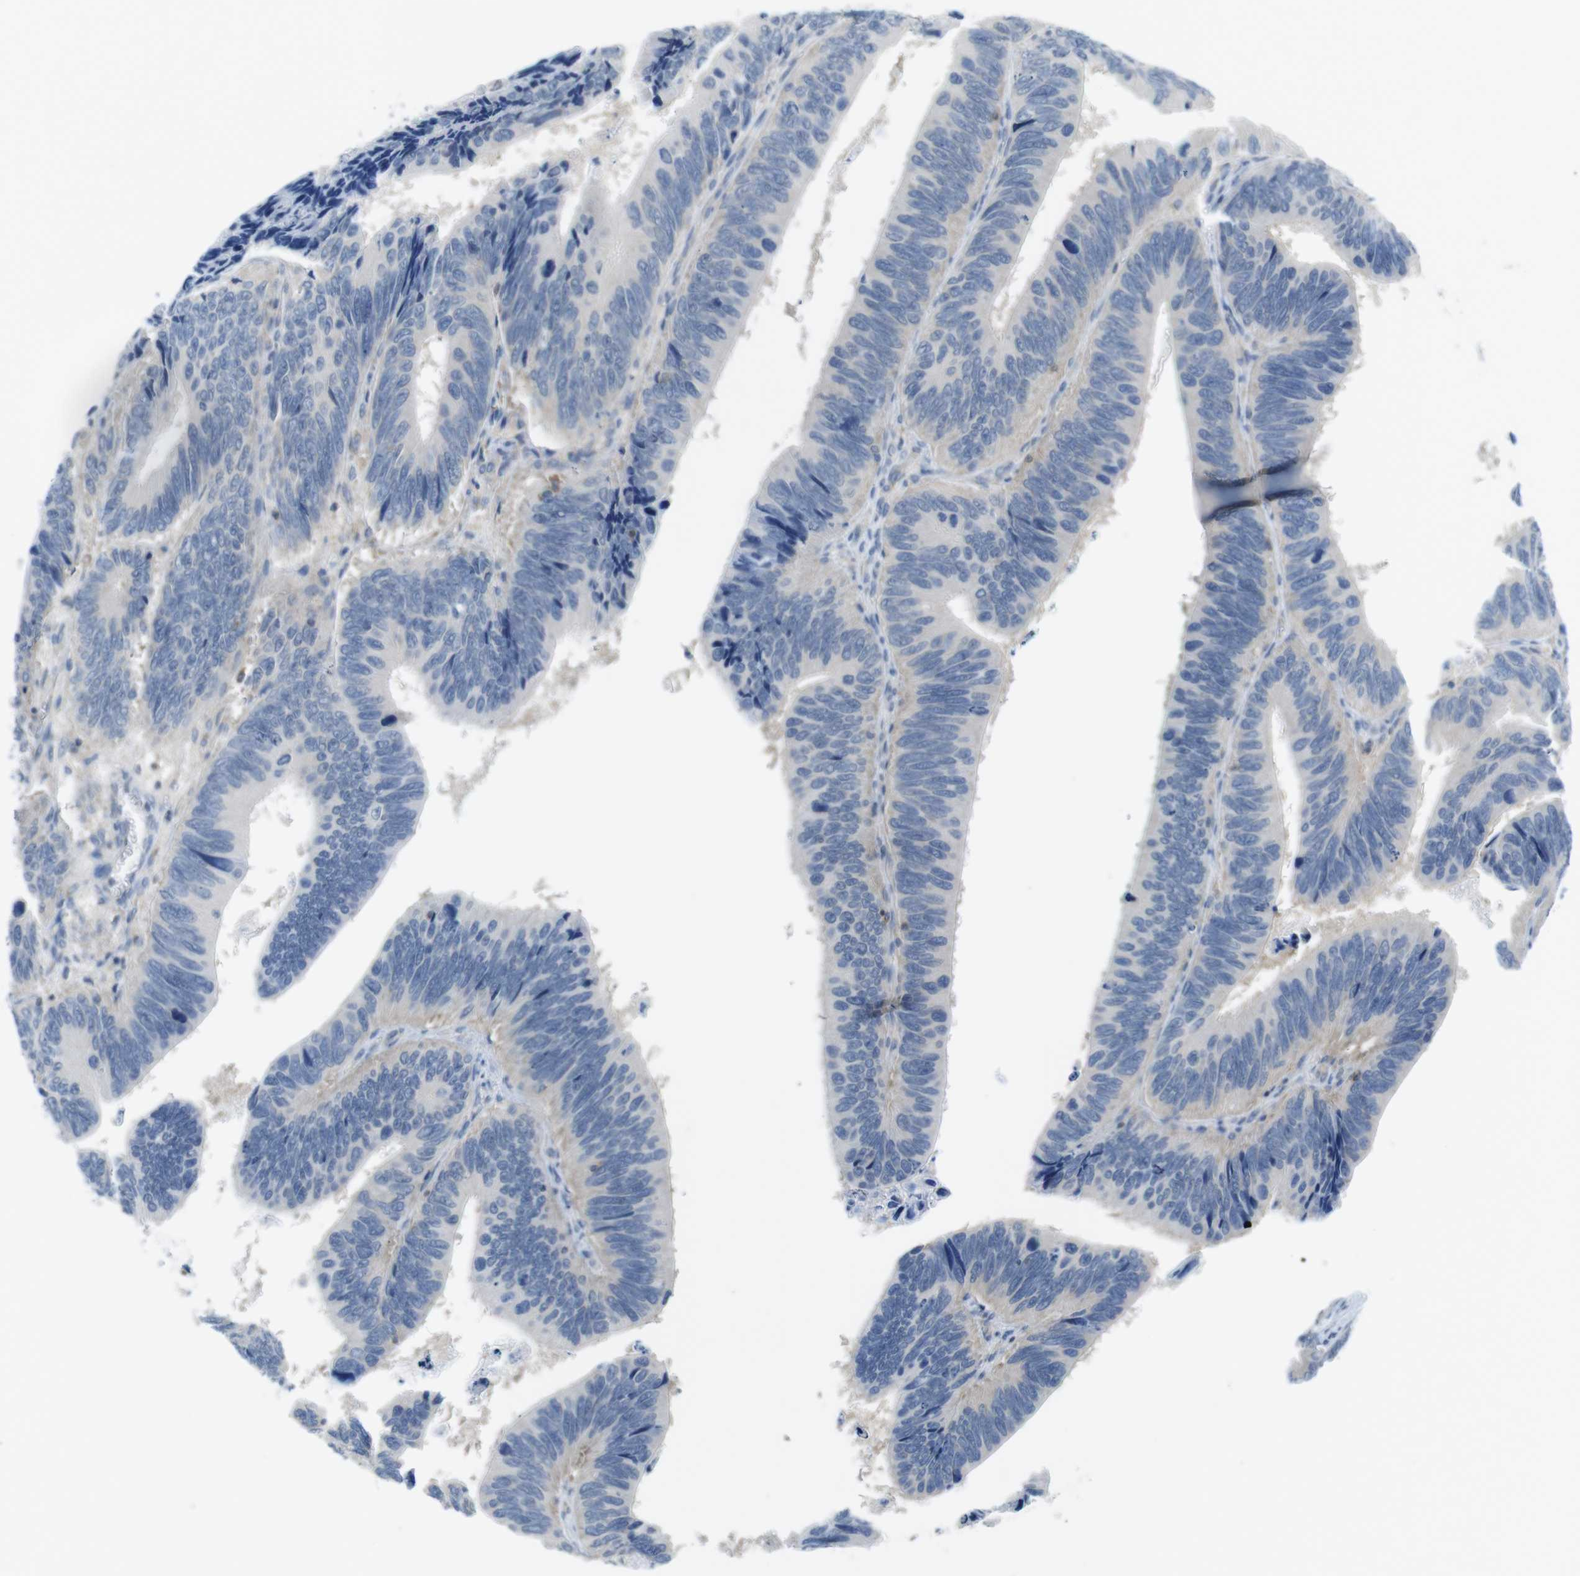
{"staining": {"intensity": "negative", "quantity": "none", "location": "none"}, "tissue": "colorectal cancer", "cell_type": "Tumor cells", "image_type": "cancer", "snomed": [{"axis": "morphology", "description": "Adenocarcinoma, NOS"}, {"axis": "topography", "description": "Colon"}], "caption": "Immunohistochemistry image of human colorectal cancer (adenocarcinoma) stained for a protein (brown), which exhibits no staining in tumor cells.", "gene": "PIK3CD", "patient": {"sex": "male", "age": 72}}